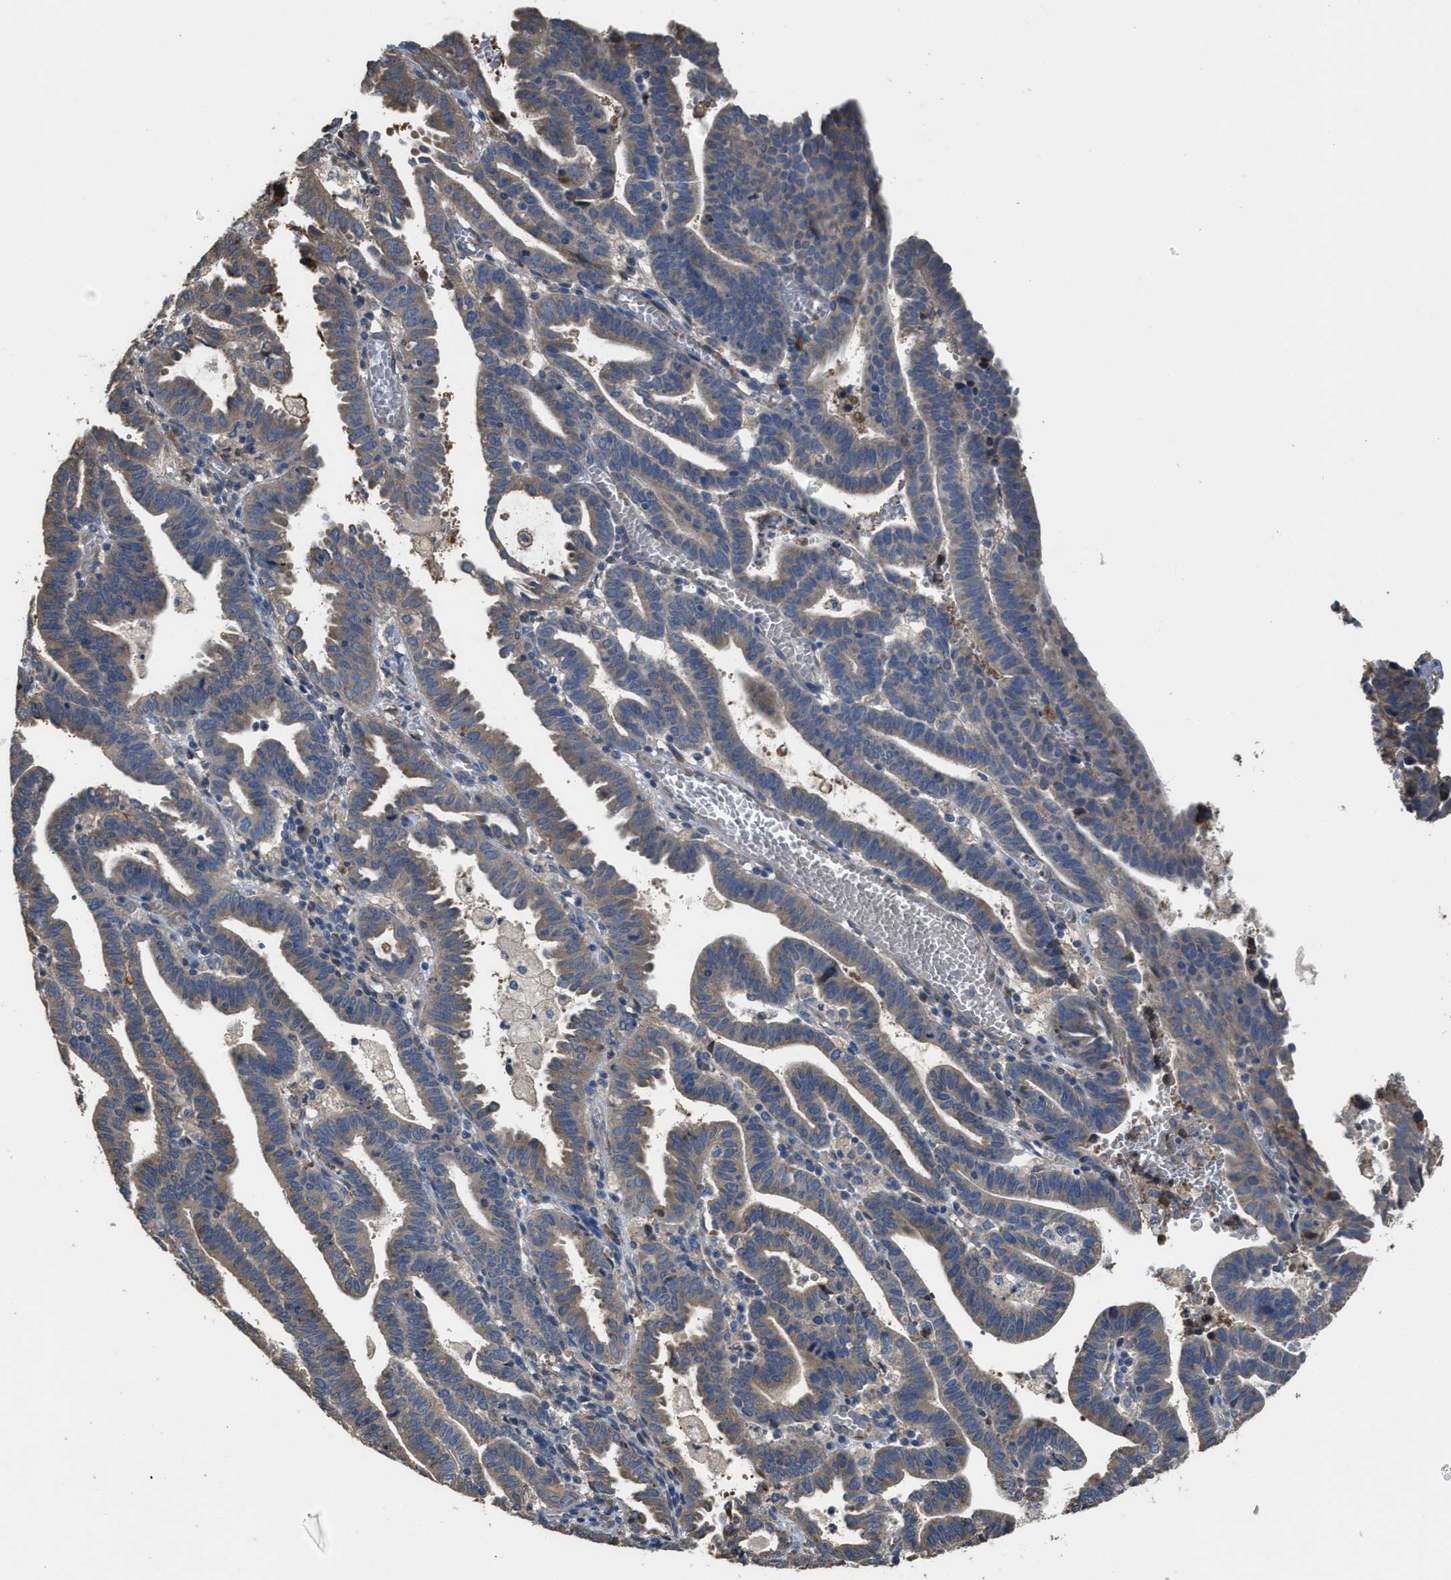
{"staining": {"intensity": "weak", "quantity": "<25%", "location": "cytoplasmic/membranous"}, "tissue": "endometrial cancer", "cell_type": "Tumor cells", "image_type": "cancer", "snomed": [{"axis": "morphology", "description": "Adenocarcinoma, NOS"}, {"axis": "topography", "description": "Uterus"}], "caption": "DAB immunohistochemical staining of endometrial cancer (adenocarcinoma) displays no significant expression in tumor cells.", "gene": "RIPK2", "patient": {"sex": "female", "age": 83}}